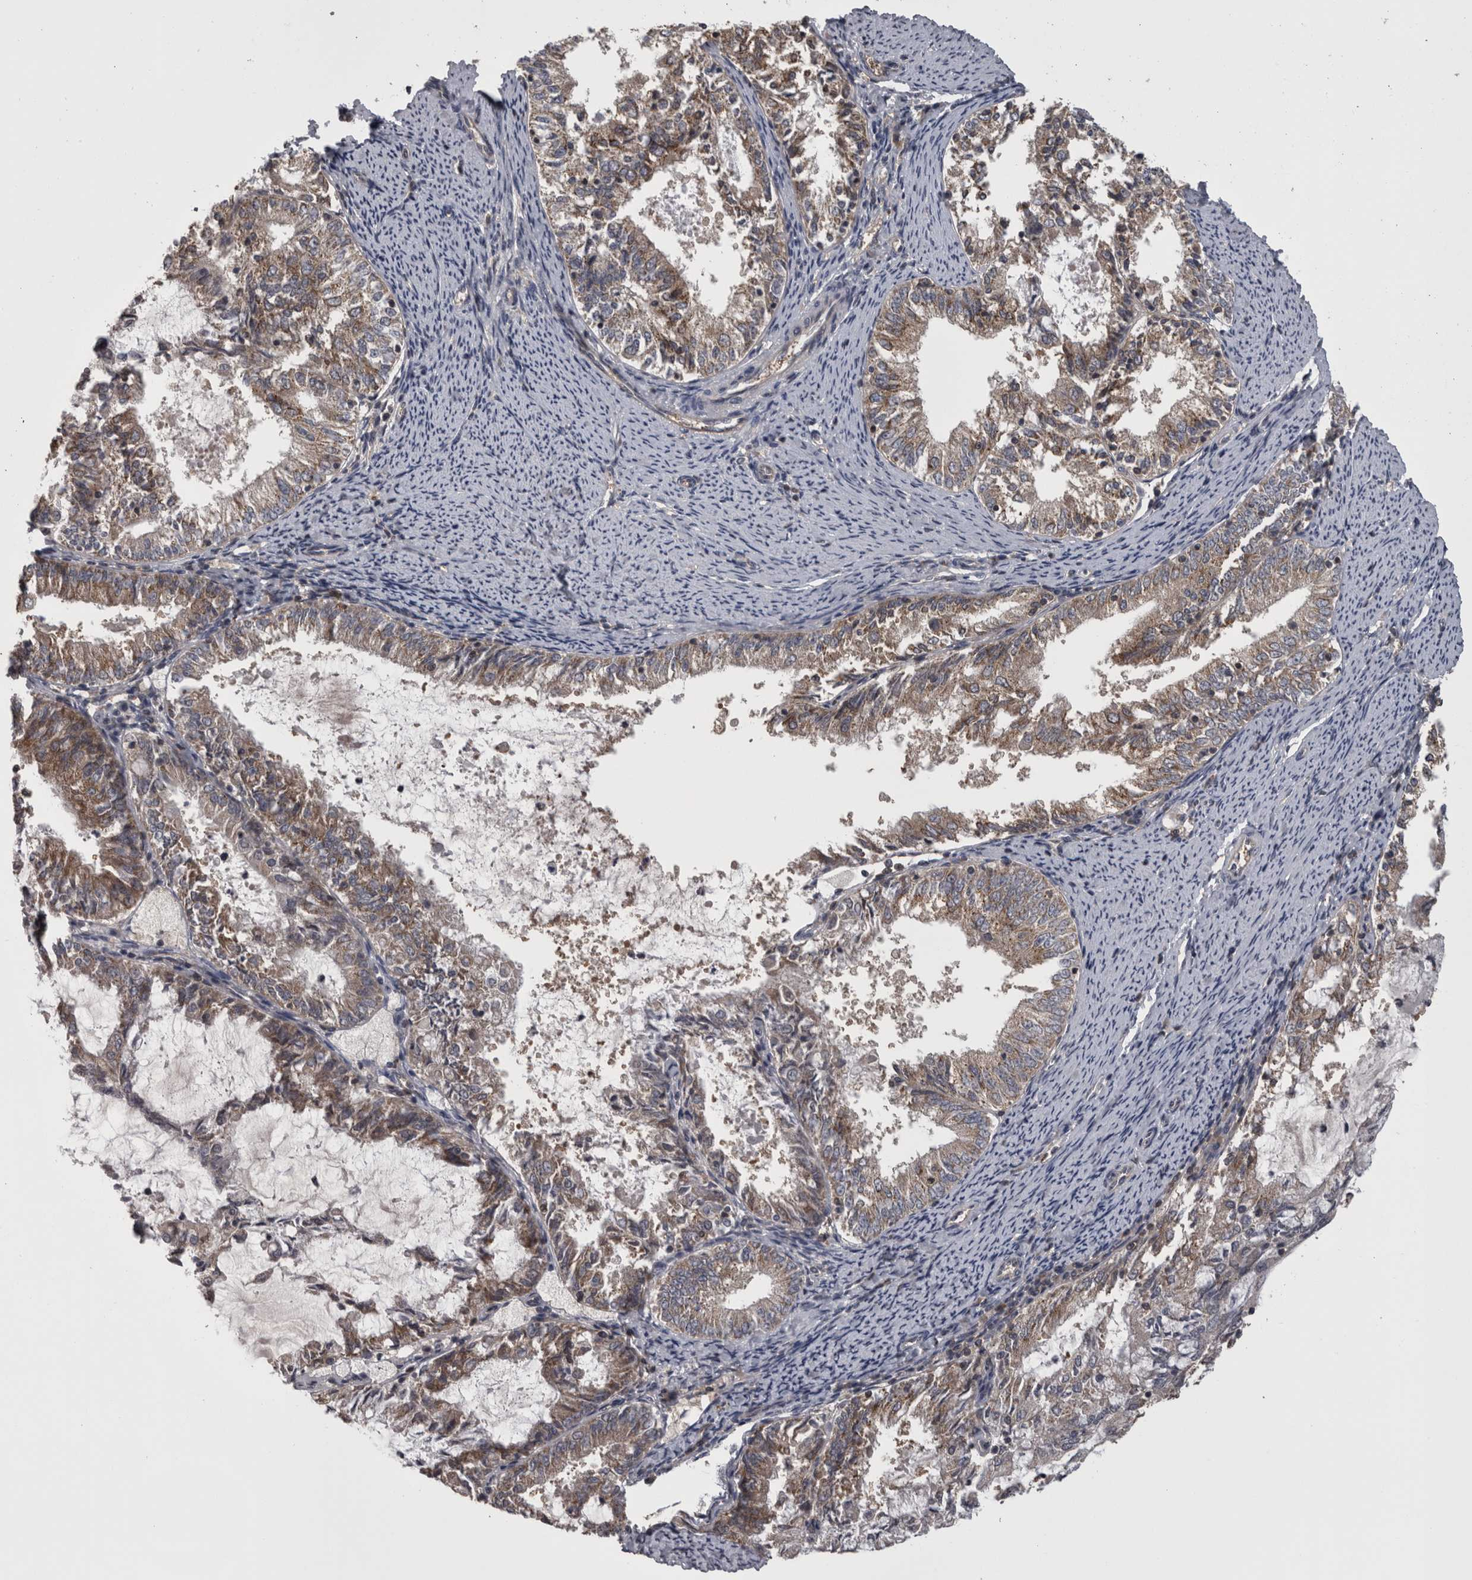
{"staining": {"intensity": "weak", "quantity": ">75%", "location": "cytoplasmic/membranous"}, "tissue": "endometrial cancer", "cell_type": "Tumor cells", "image_type": "cancer", "snomed": [{"axis": "morphology", "description": "Adenocarcinoma, NOS"}, {"axis": "topography", "description": "Endometrium"}], "caption": "Immunohistochemical staining of endometrial cancer reveals low levels of weak cytoplasmic/membranous protein staining in about >75% of tumor cells.", "gene": "APRT", "patient": {"sex": "female", "age": 57}}